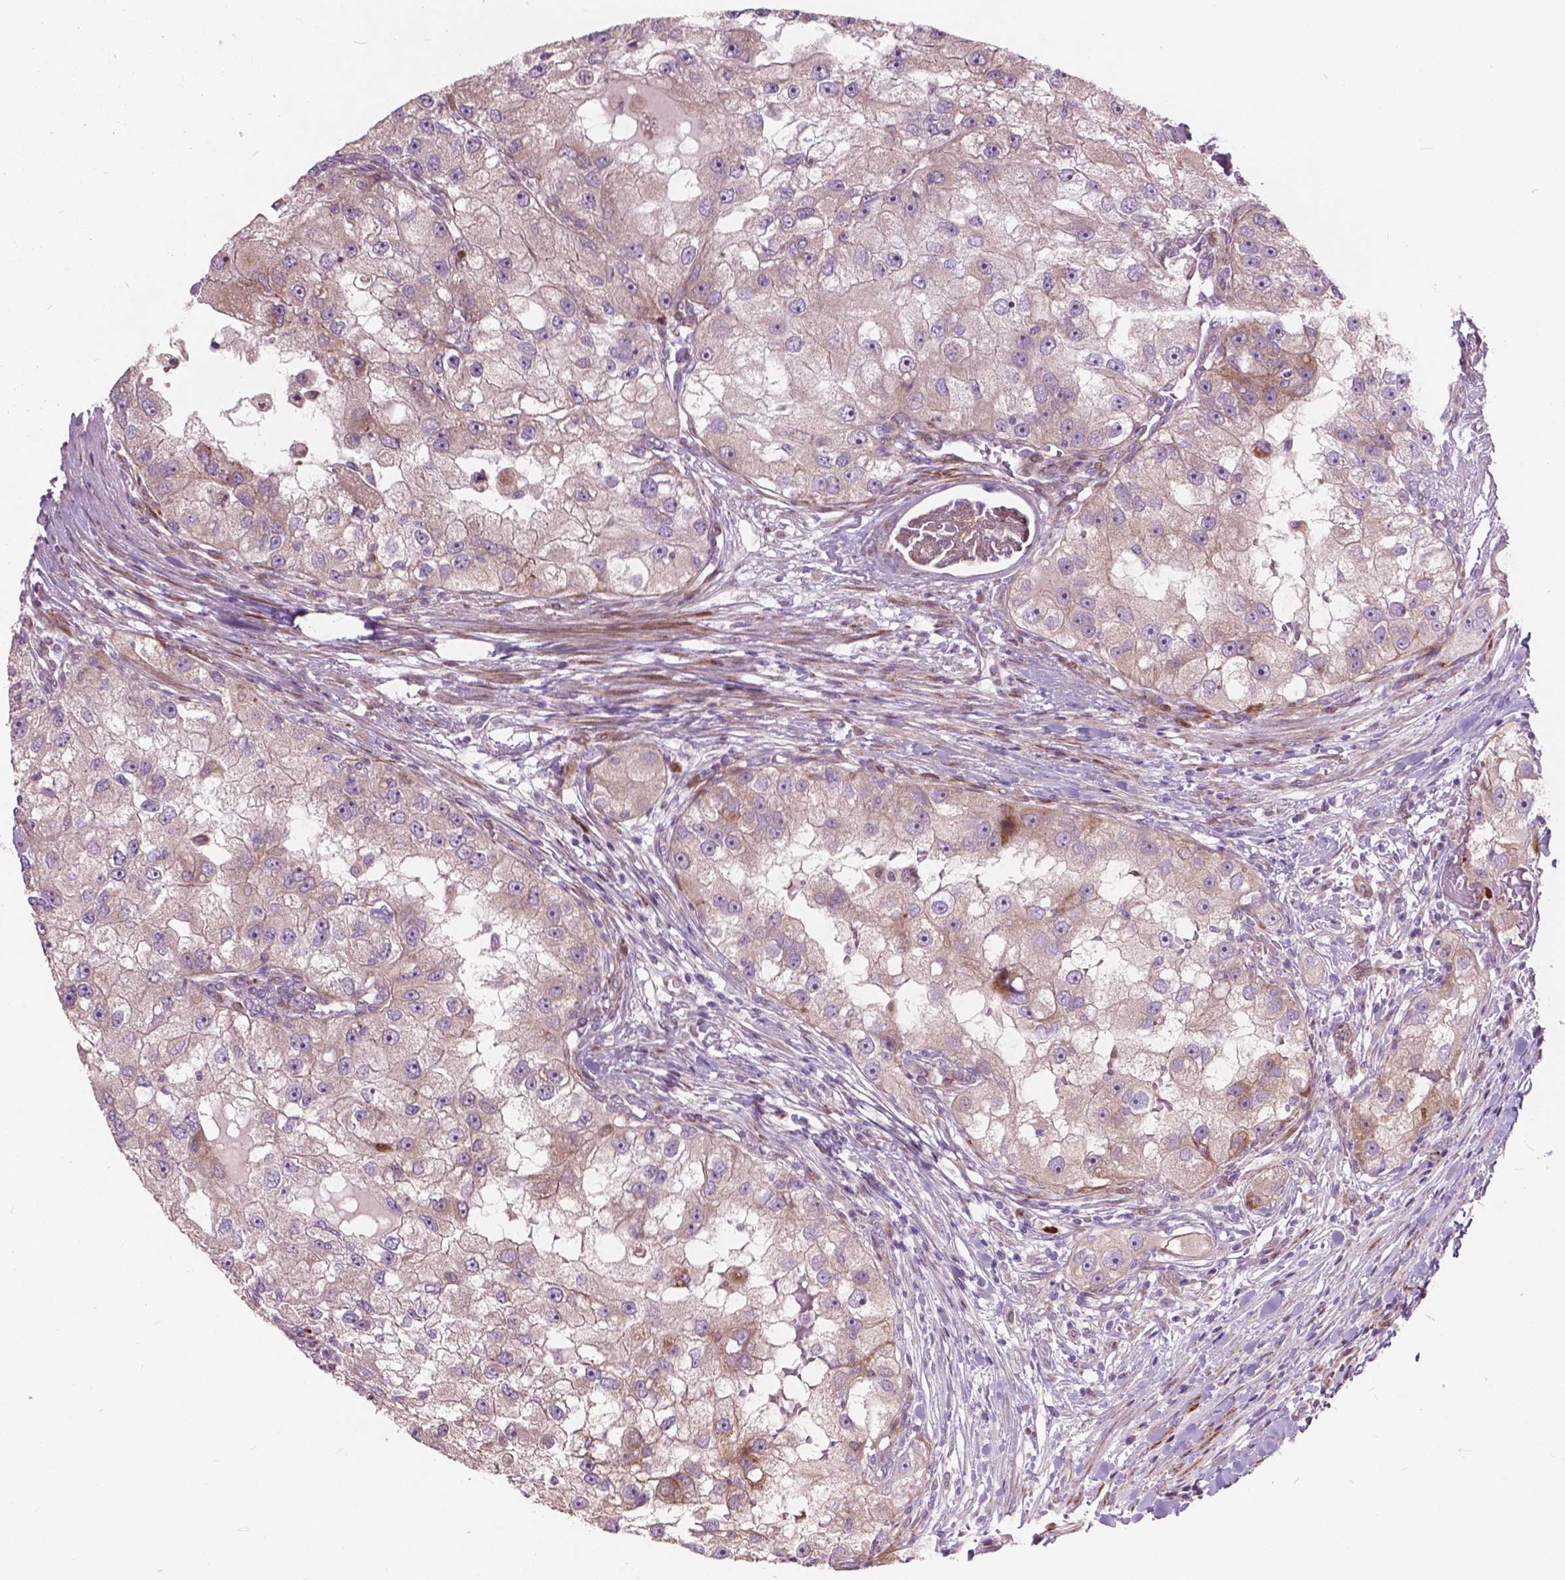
{"staining": {"intensity": "weak", "quantity": "25%-75%", "location": "cytoplasmic/membranous"}, "tissue": "renal cancer", "cell_type": "Tumor cells", "image_type": "cancer", "snomed": [{"axis": "morphology", "description": "Adenocarcinoma, NOS"}, {"axis": "topography", "description": "Kidney"}], "caption": "Renal adenocarcinoma stained for a protein (brown) exhibits weak cytoplasmic/membranous positive staining in about 25%-75% of tumor cells.", "gene": "MORN1", "patient": {"sex": "male", "age": 63}}